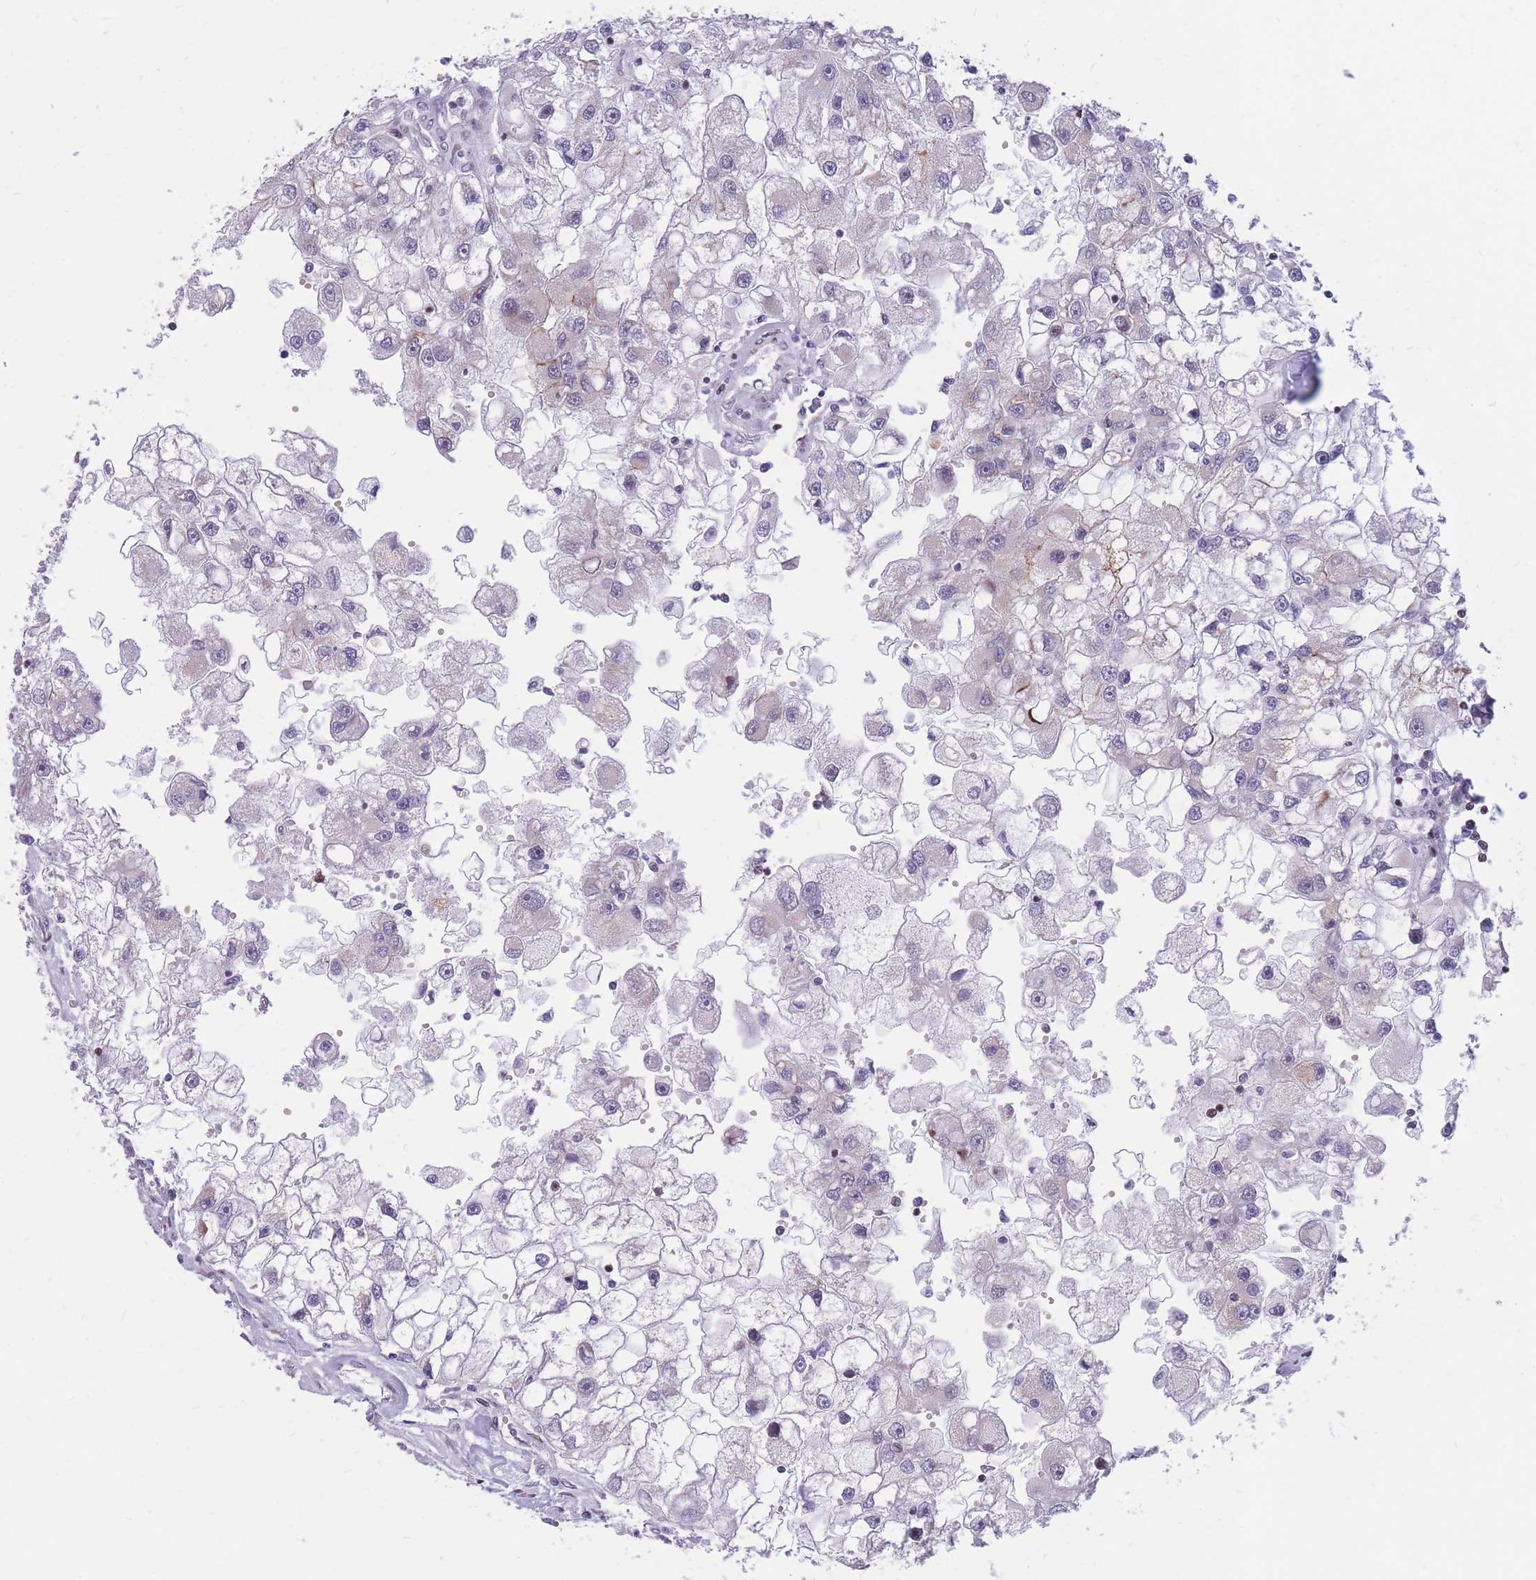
{"staining": {"intensity": "negative", "quantity": "none", "location": "none"}, "tissue": "renal cancer", "cell_type": "Tumor cells", "image_type": "cancer", "snomed": [{"axis": "morphology", "description": "Adenocarcinoma, NOS"}, {"axis": "topography", "description": "Kidney"}], "caption": "A high-resolution micrograph shows immunohistochemistry (IHC) staining of renal adenocarcinoma, which demonstrates no significant positivity in tumor cells.", "gene": "MOB4", "patient": {"sex": "male", "age": 63}}